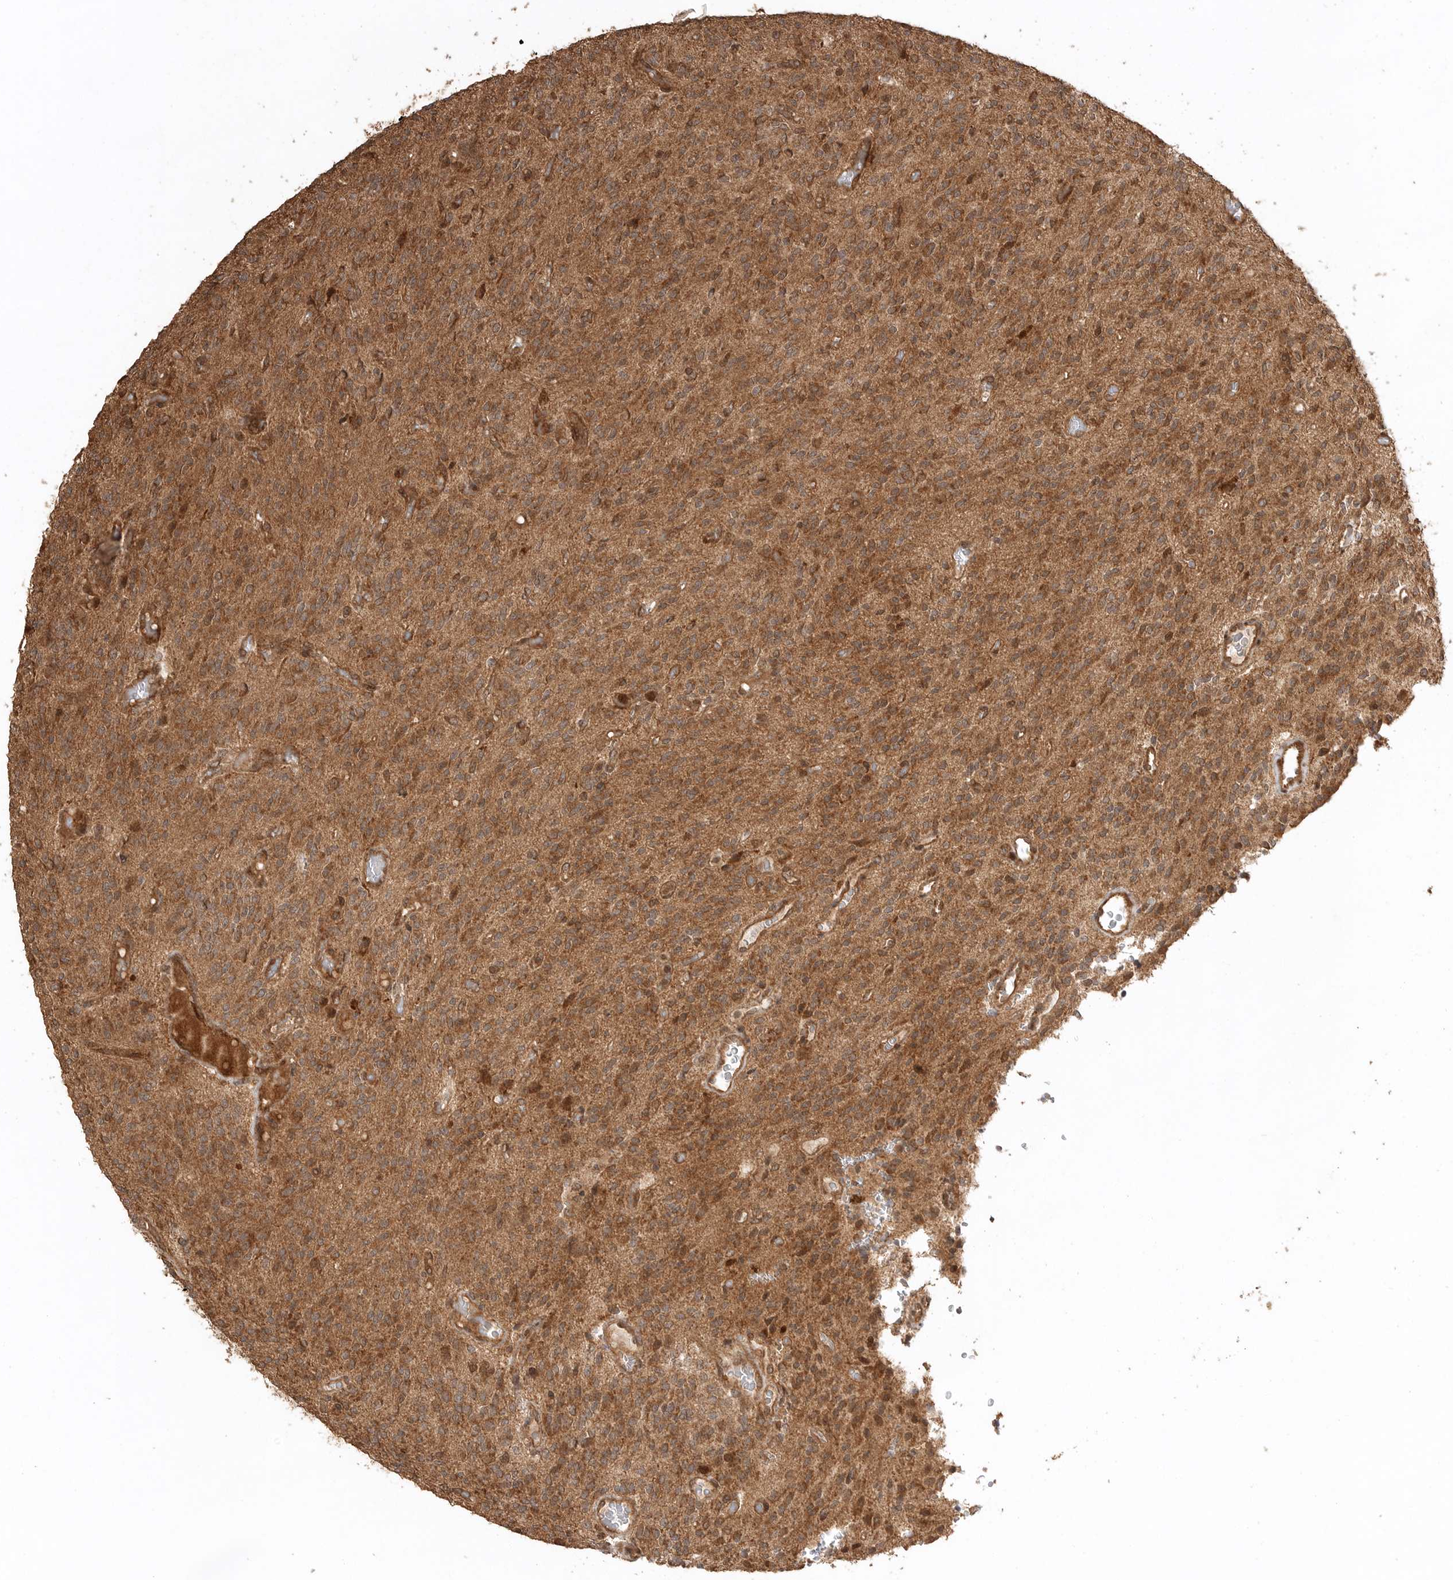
{"staining": {"intensity": "moderate", "quantity": ">75%", "location": "cytoplasmic/membranous"}, "tissue": "glioma", "cell_type": "Tumor cells", "image_type": "cancer", "snomed": [{"axis": "morphology", "description": "Glioma, malignant, High grade"}, {"axis": "topography", "description": "Brain"}], "caption": "Immunohistochemical staining of malignant glioma (high-grade) reveals medium levels of moderate cytoplasmic/membranous positivity in about >75% of tumor cells.", "gene": "BOC", "patient": {"sex": "male", "age": 34}}